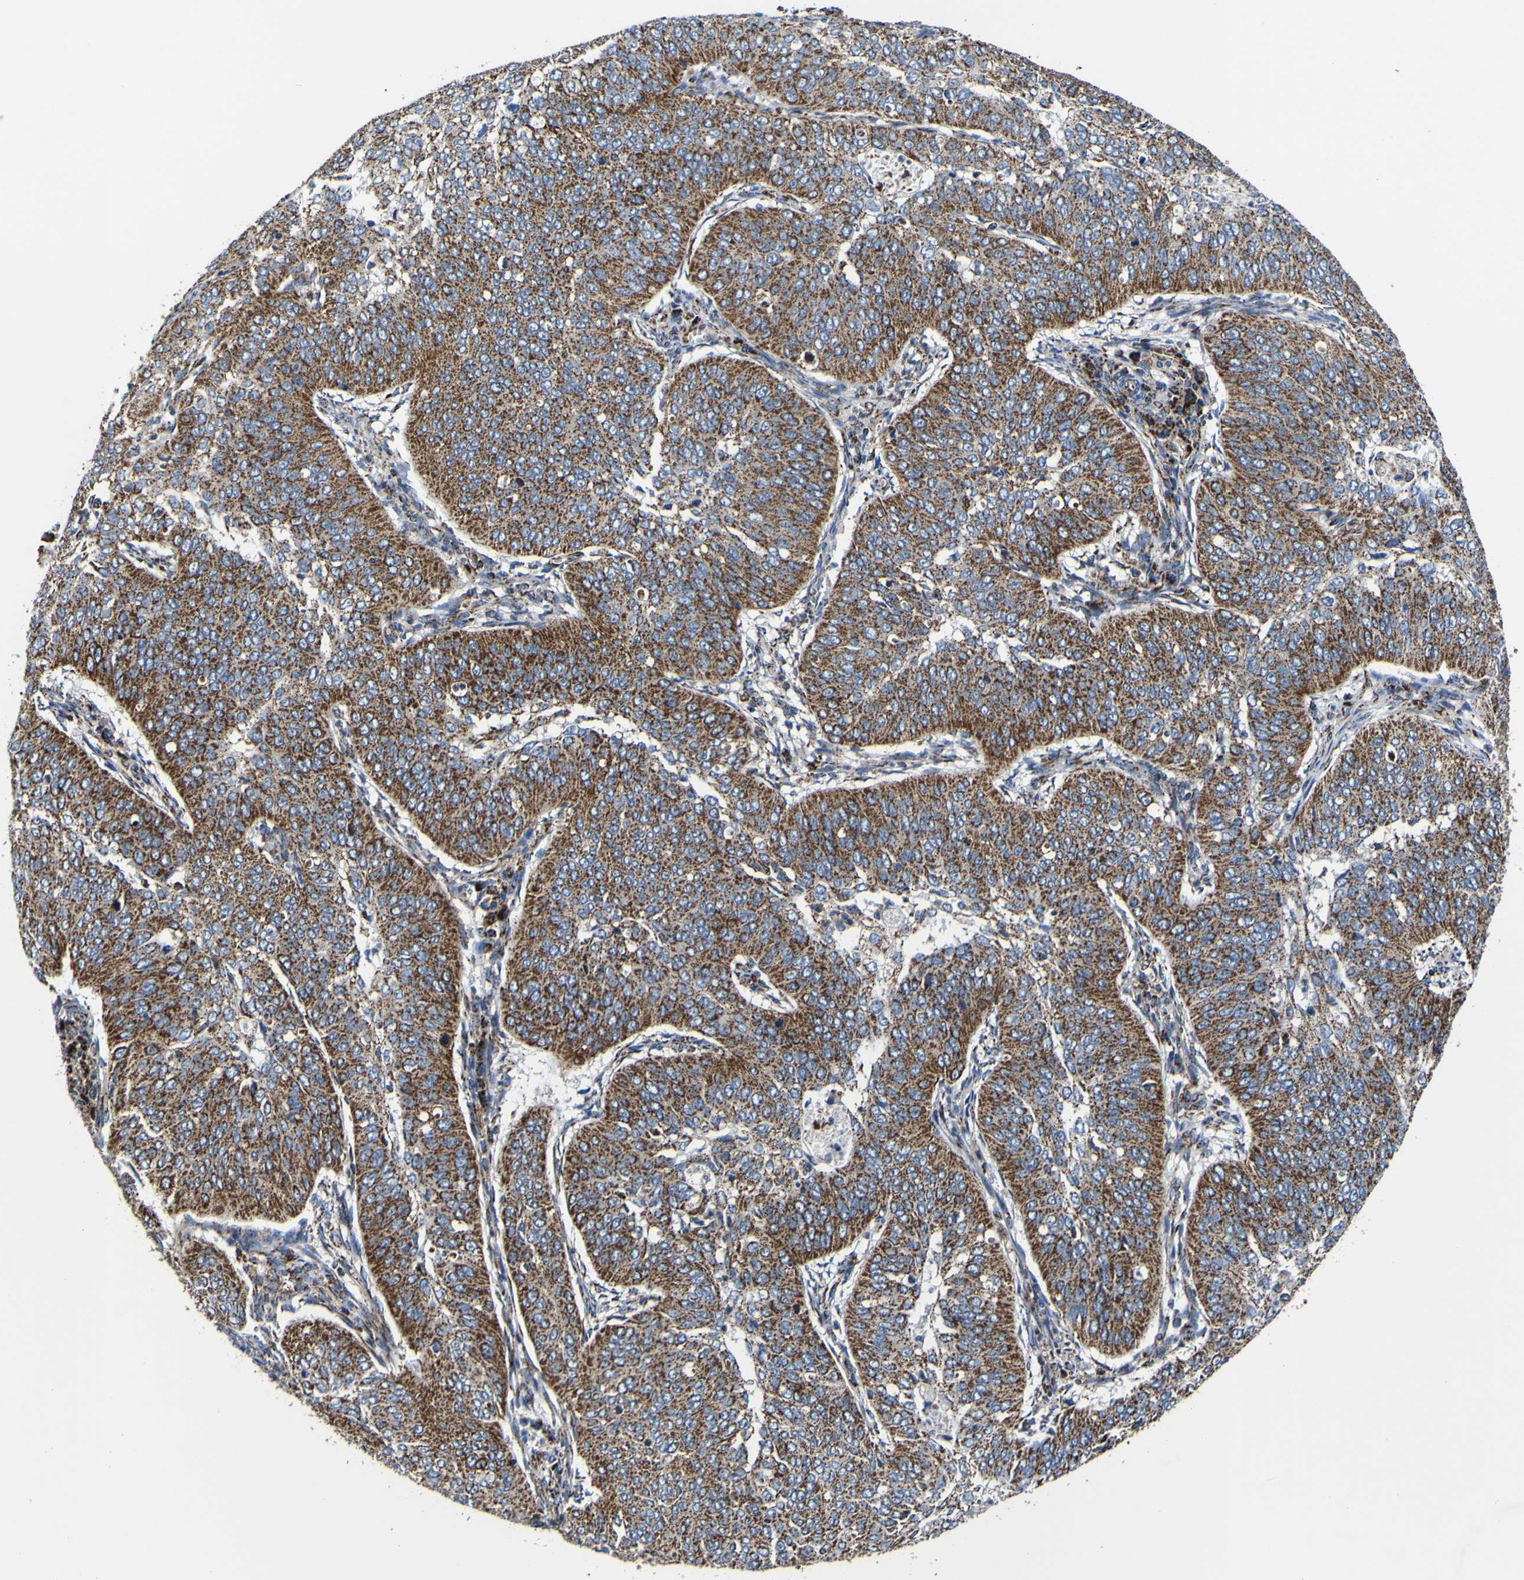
{"staining": {"intensity": "strong", "quantity": ">75%", "location": "cytoplasmic/membranous"}, "tissue": "cervical cancer", "cell_type": "Tumor cells", "image_type": "cancer", "snomed": [{"axis": "morphology", "description": "Normal tissue, NOS"}, {"axis": "morphology", "description": "Squamous cell carcinoma, NOS"}, {"axis": "topography", "description": "Cervix"}], "caption": "Cervical squamous cell carcinoma stained with a protein marker shows strong staining in tumor cells.", "gene": "PTRH2", "patient": {"sex": "female", "age": 39}}